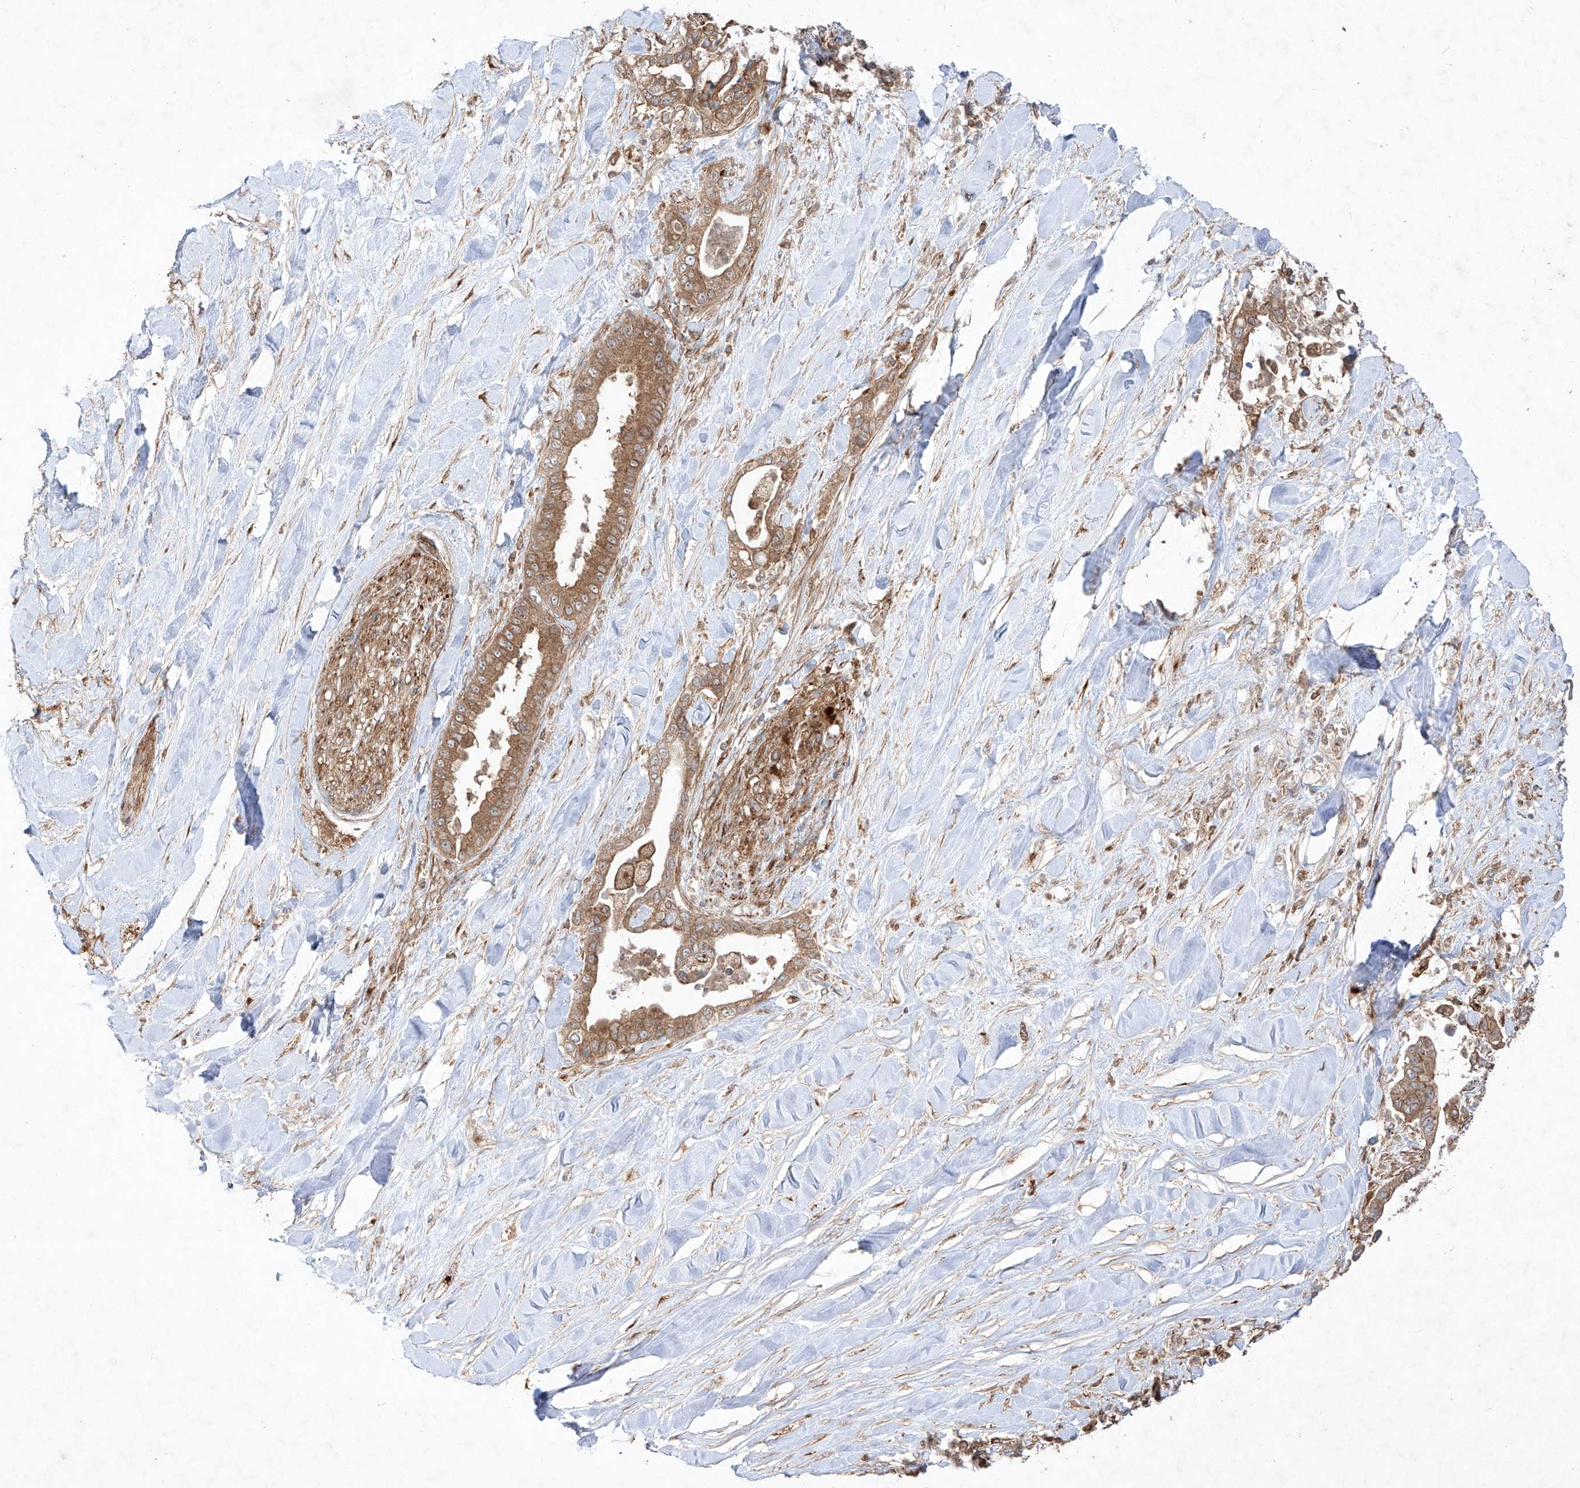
{"staining": {"intensity": "strong", "quantity": ">75%", "location": "cytoplasmic/membranous"}, "tissue": "liver cancer", "cell_type": "Tumor cells", "image_type": "cancer", "snomed": [{"axis": "morphology", "description": "Cholangiocarcinoma"}, {"axis": "topography", "description": "Liver"}], "caption": "Liver cholangiocarcinoma stained with immunohistochemistry (IHC) shows strong cytoplasmic/membranous expression in approximately >75% of tumor cells.", "gene": "YKT6", "patient": {"sex": "female", "age": 54}}